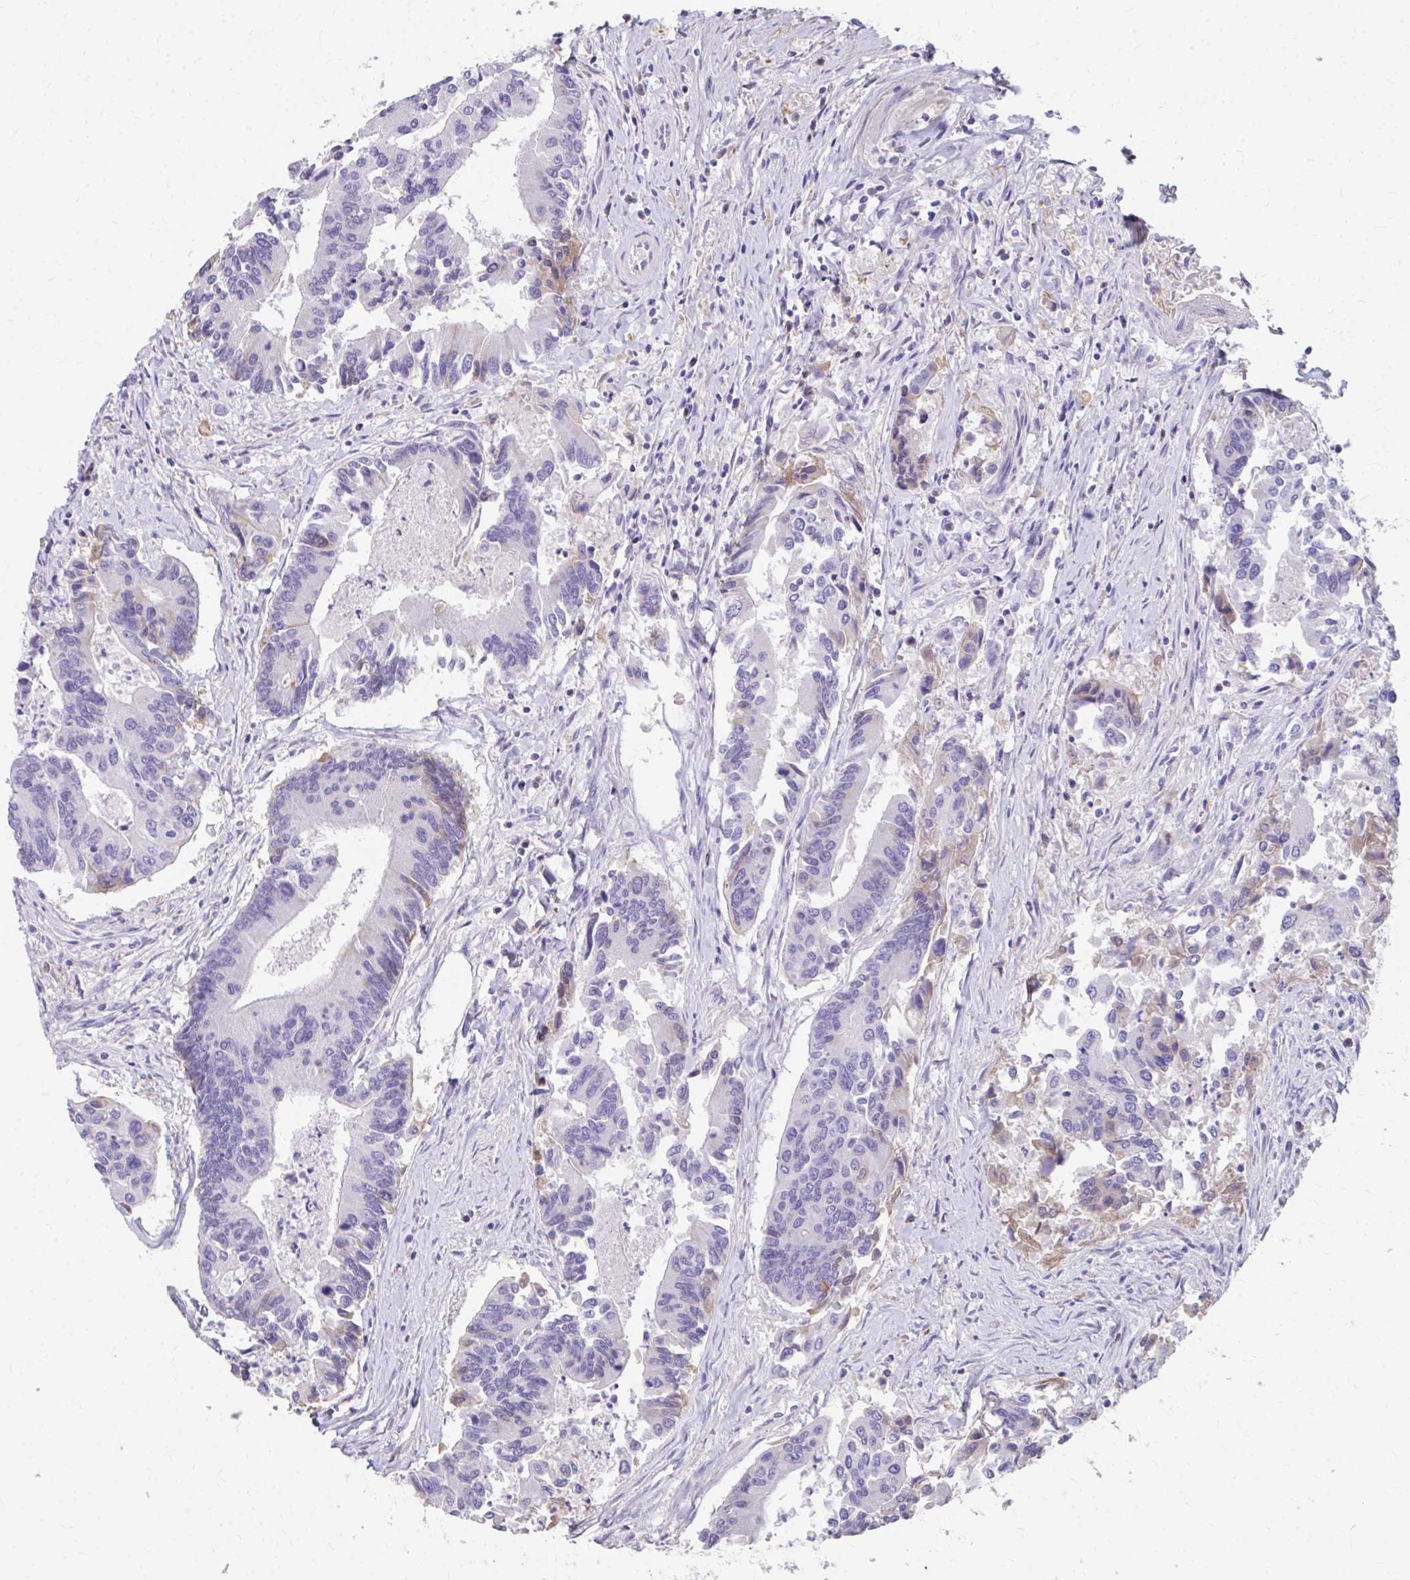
{"staining": {"intensity": "weak", "quantity": "<25%", "location": "cytoplasmic/membranous"}, "tissue": "colorectal cancer", "cell_type": "Tumor cells", "image_type": "cancer", "snomed": [{"axis": "morphology", "description": "Adenocarcinoma, NOS"}, {"axis": "topography", "description": "Colon"}], "caption": "Human adenocarcinoma (colorectal) stained for a protein using immunohistochemistry (IHC) shows no staining in tumor cells.", "gene": "CFH", "patient": {"sex": "female", "age": 67}}